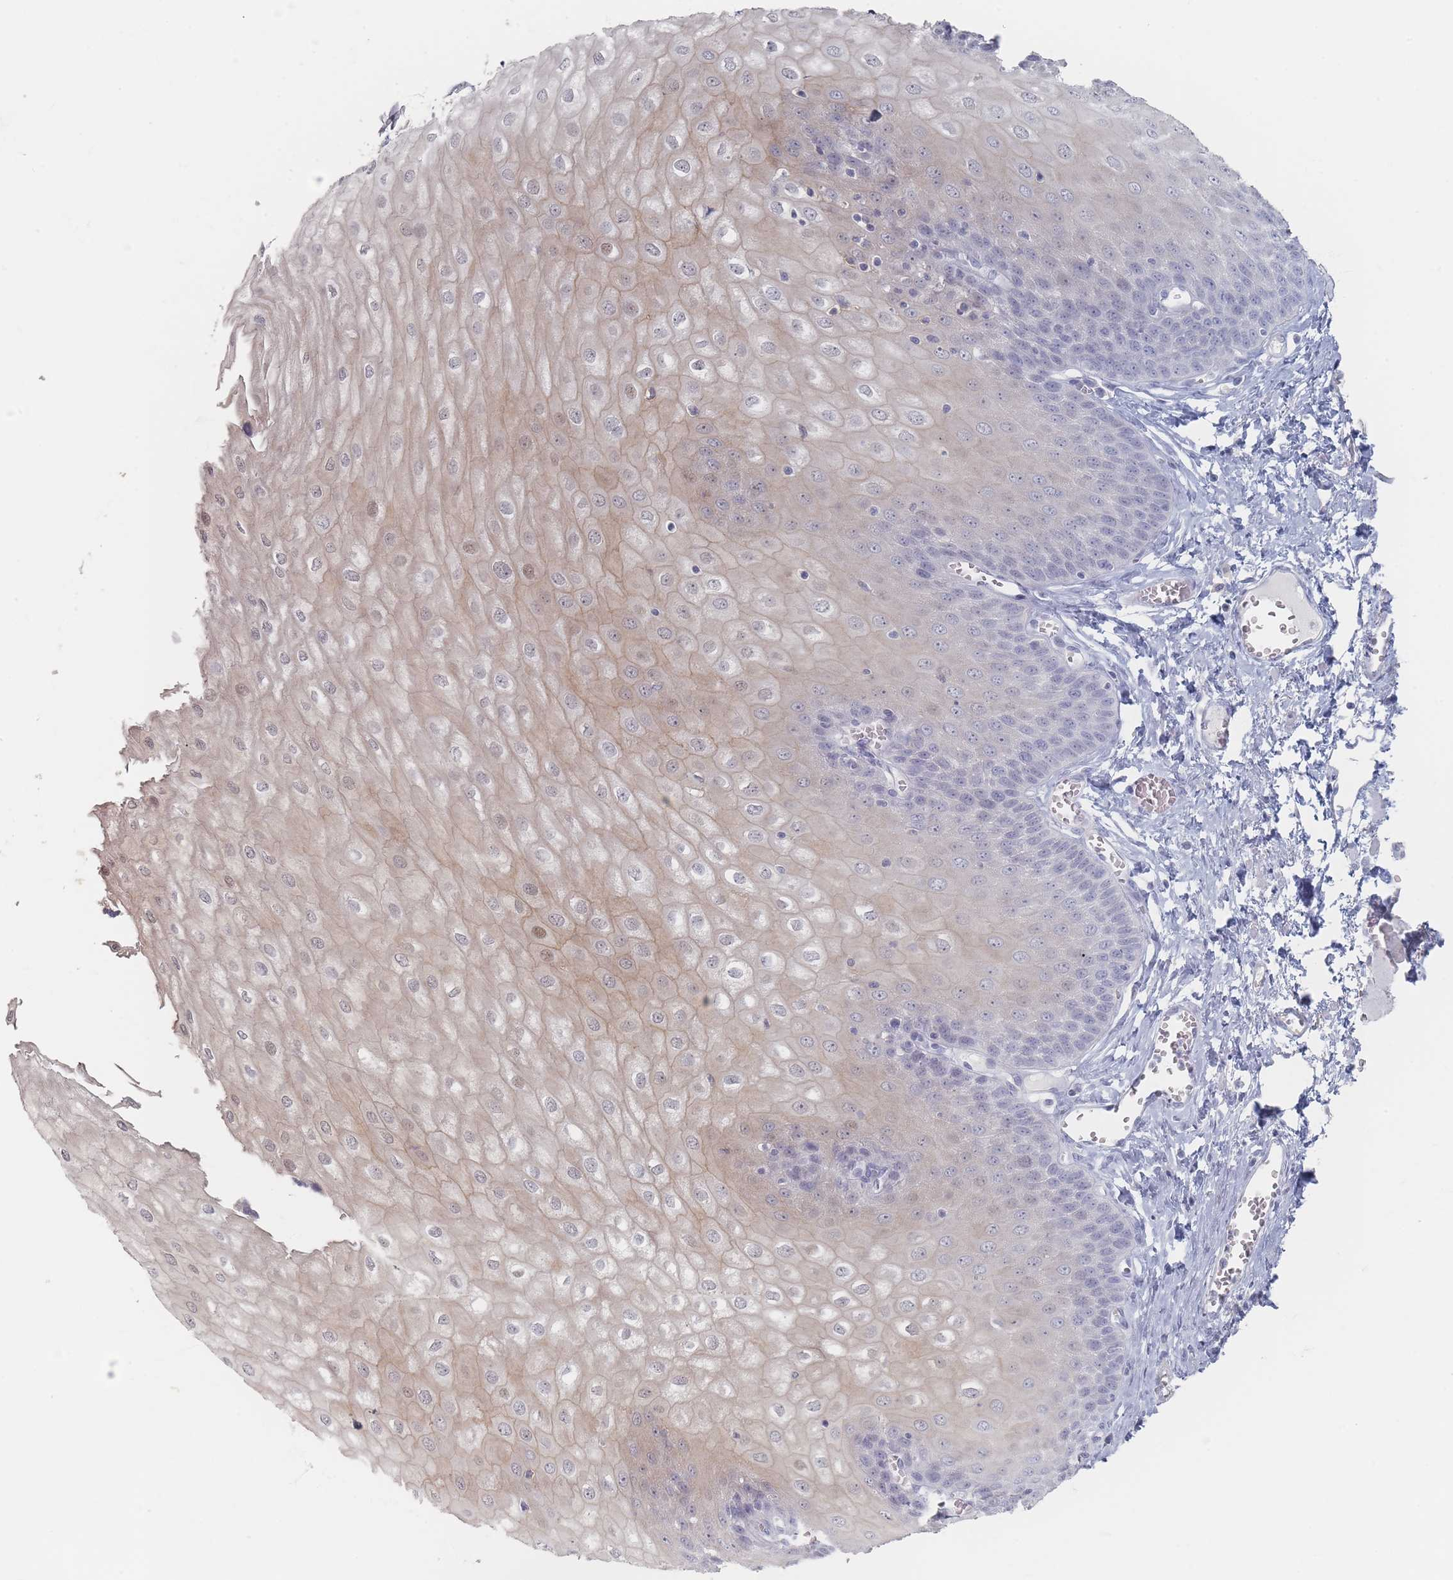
{"staining": {"intensity": "weak", "quantity": "<25%", "location": "cytoplasmic/membranous,nuclear"}, "tissue": "esophagus", "cell_type": "Squamous epithelial cells", "image_type": "normal", "snomed": [{"axis": "morphology", "description": "Normal tissue, NOS"}, {"axis": "topography", "description": "Esophagus"}], "caption": "High power microscopy photomicrograph of an immunohistochemistry (IHC) histopathology image of normal esophagus, revealing no significant expression in squamous epithelial cells.", "gene": "CD37", "patient": {"sex": "male", "age": 60}}